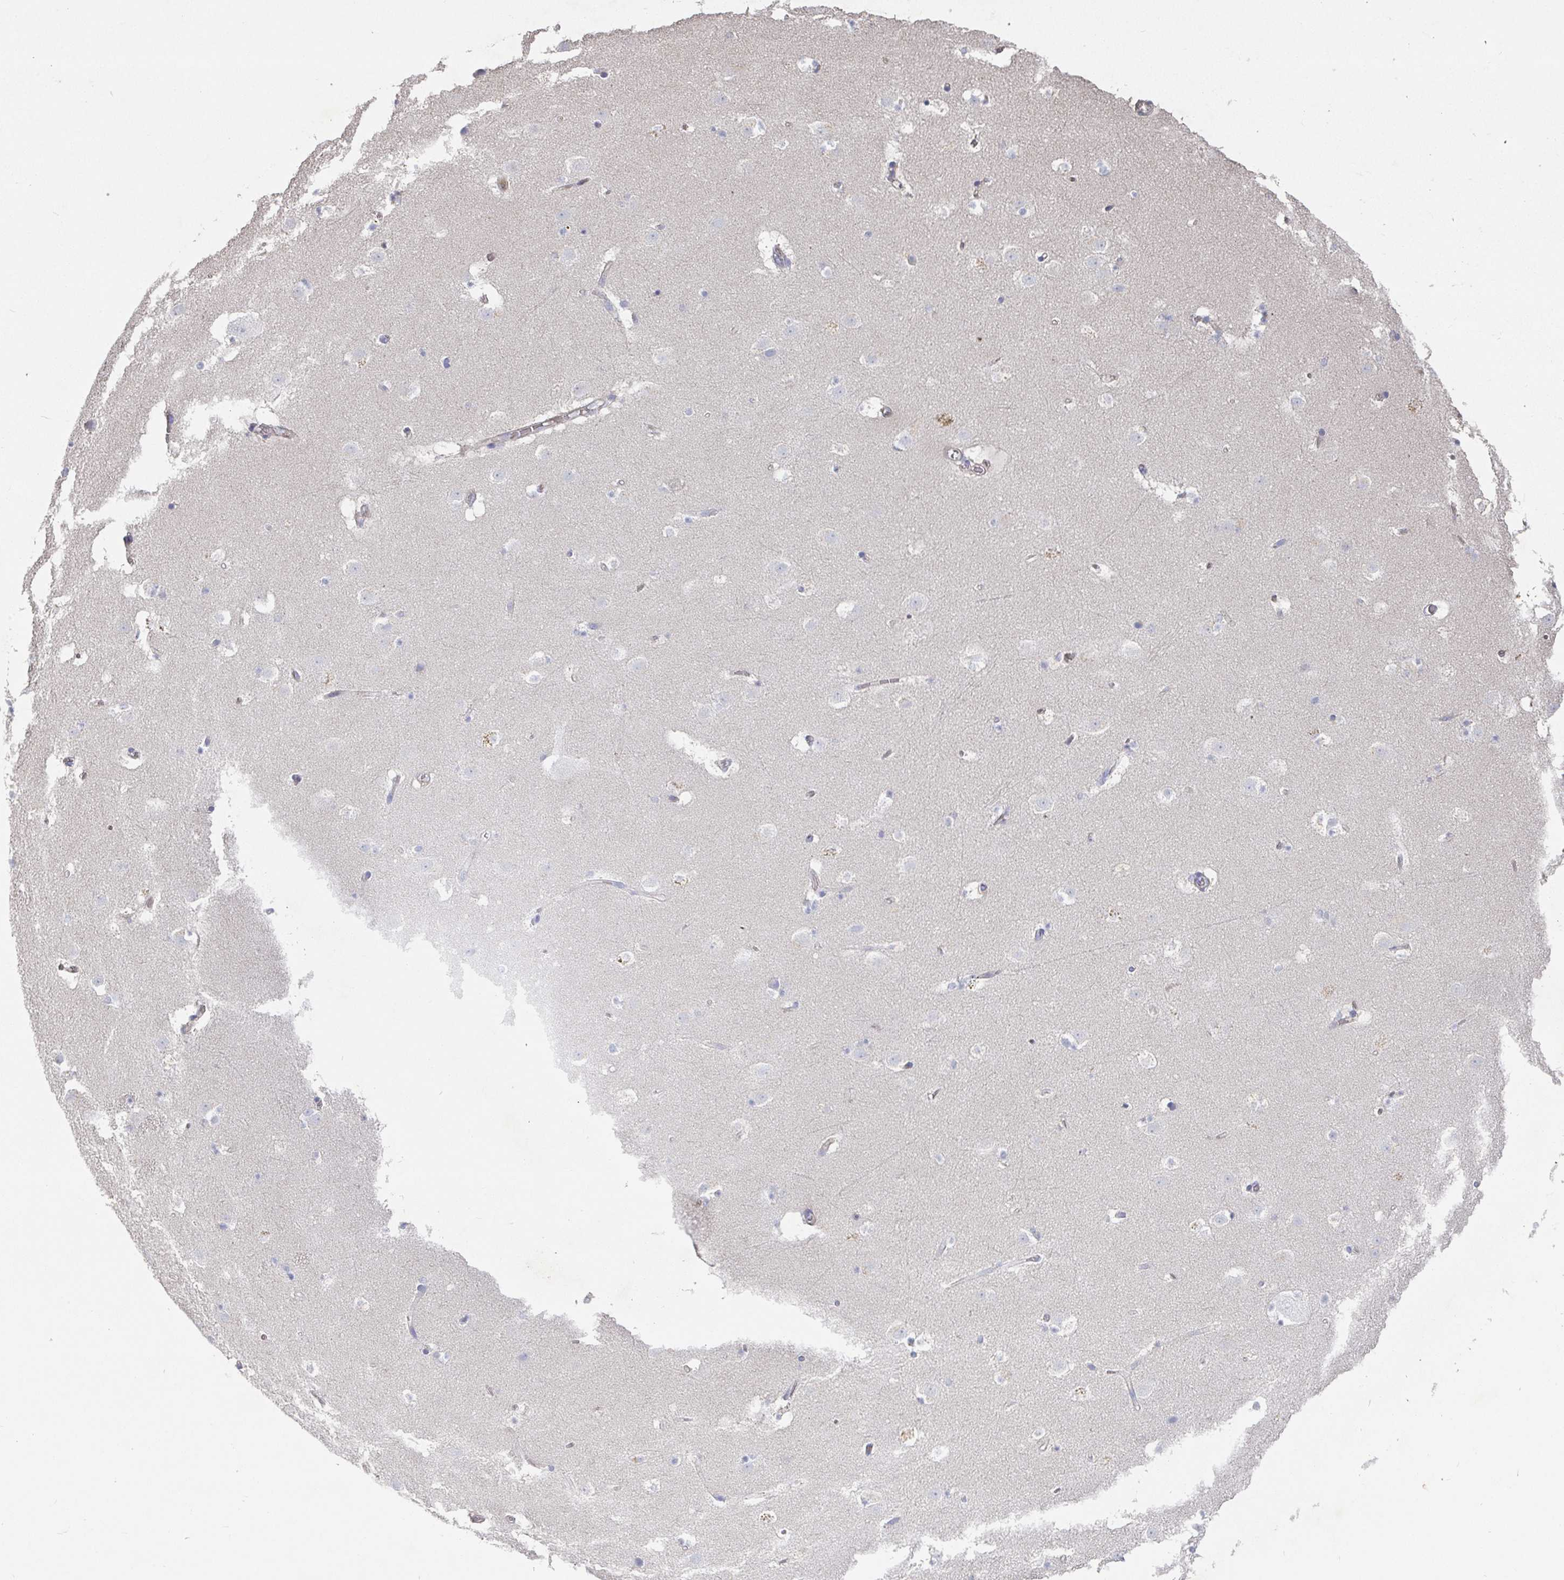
{"staining": {"intensity": "weak", "quantity": "<25%", "location": "cytoplasmic/membranous"}, "tissue": "caudate", "cell_type": "Glial cells", "image_type": "normal", "snomed": [{"axis": "morphology", "description": "Normal tissue, NOS"}, {"axis": "topography", "description": "Lateral ventricle wall"}], "caption": "DAB (3,3'-diaminobenzidine) immunohistochemical staining of unremarkable human caudate demonstrates no significant positivity in glial cells.", "gene": "IRAK2", "patient": {"sex": "male", "age": 37}}